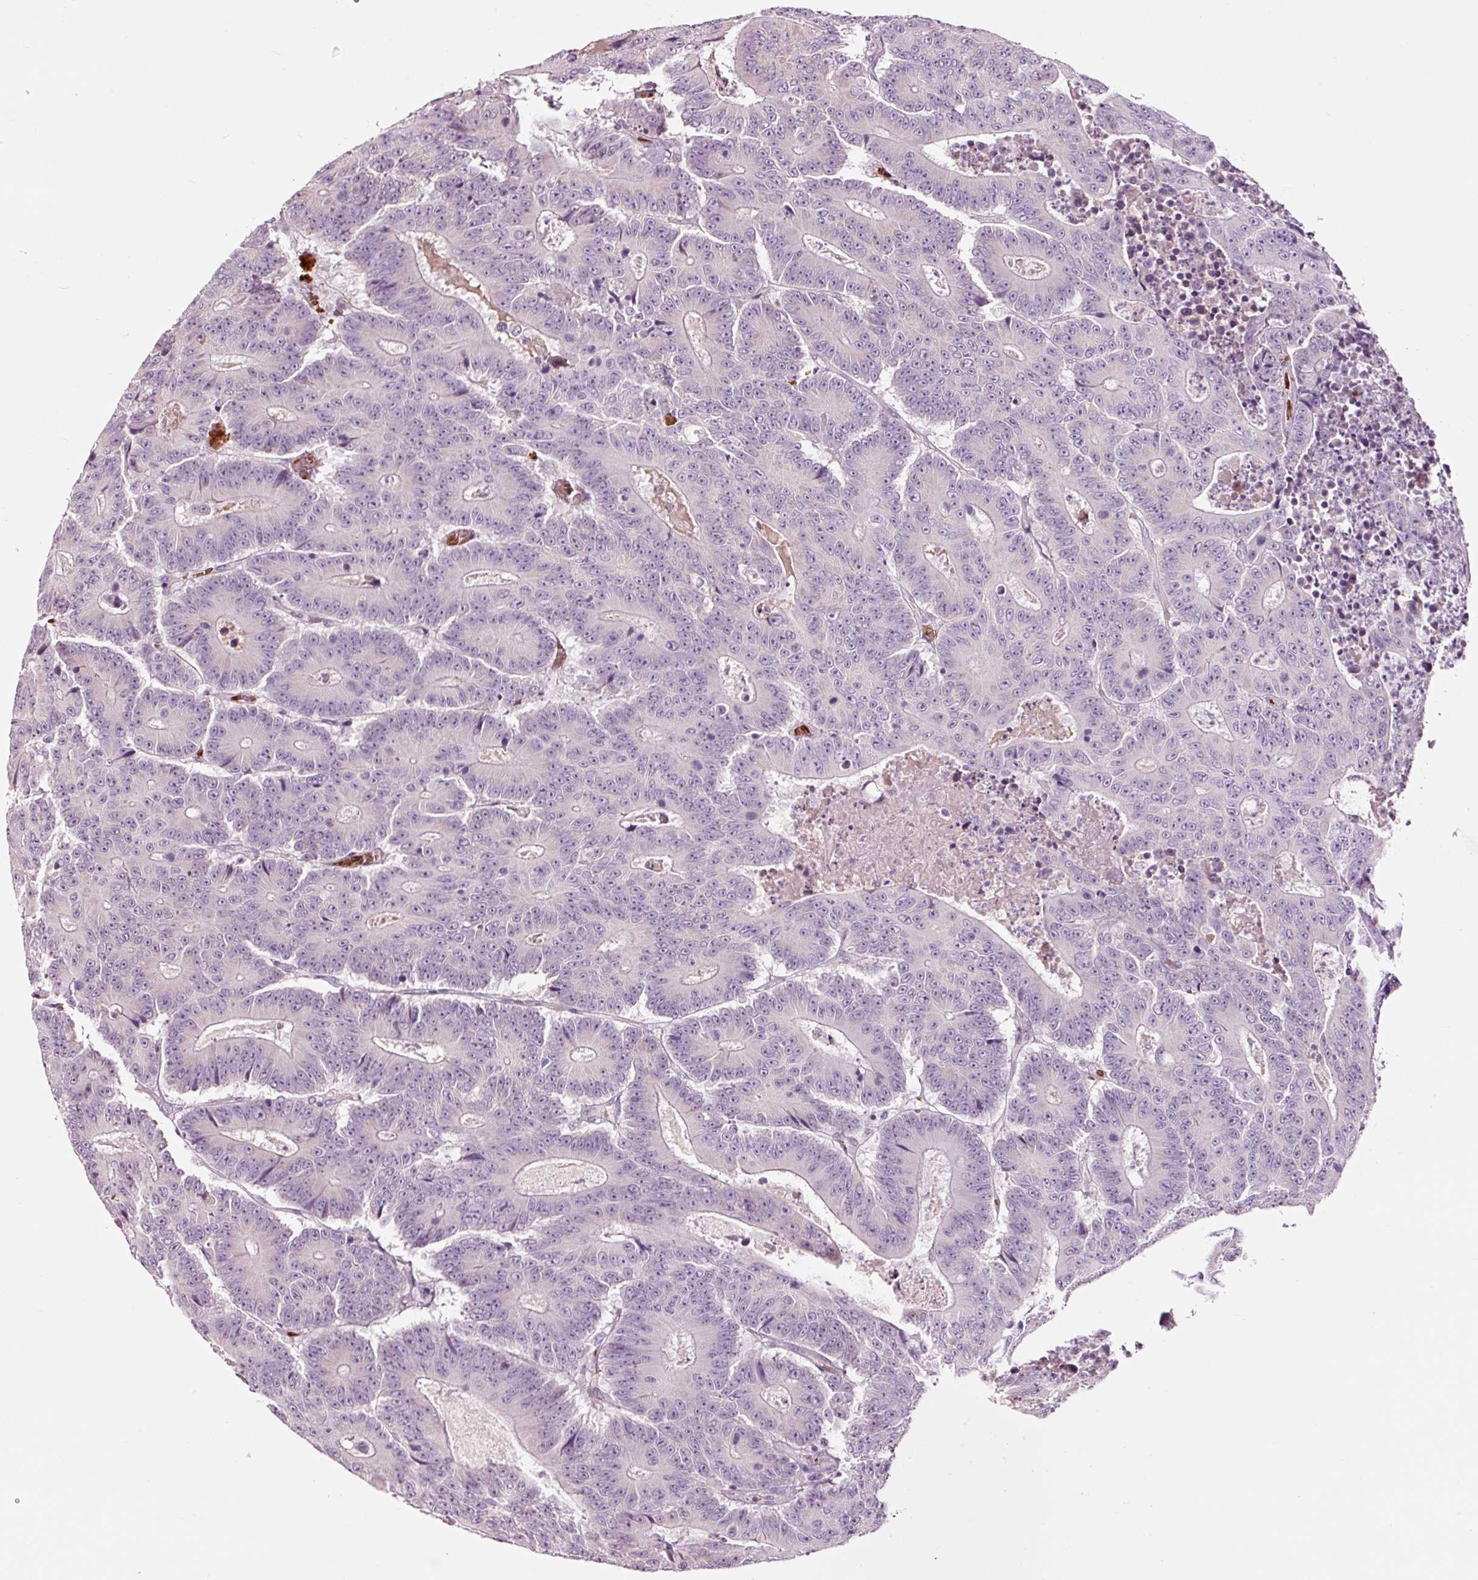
{"staining": {"intensity": "negative", "quantity": "none", "location": "none"}, "tissue": "colorectal cancer", "cell_type": "Tumor cells", "image_type": "cancer", "snomed": [{"axis": "morphology", "description": "Adenocarcinoma, NOS"}, {"axis": "topography", "description": "Colon"}], "caption": "Immunohistochemical staining of human colorectal cancer shows no significant staining in tumor cells.", "gene": "LDHAL6B", "patient": {"sex": "male", "age": 83}}